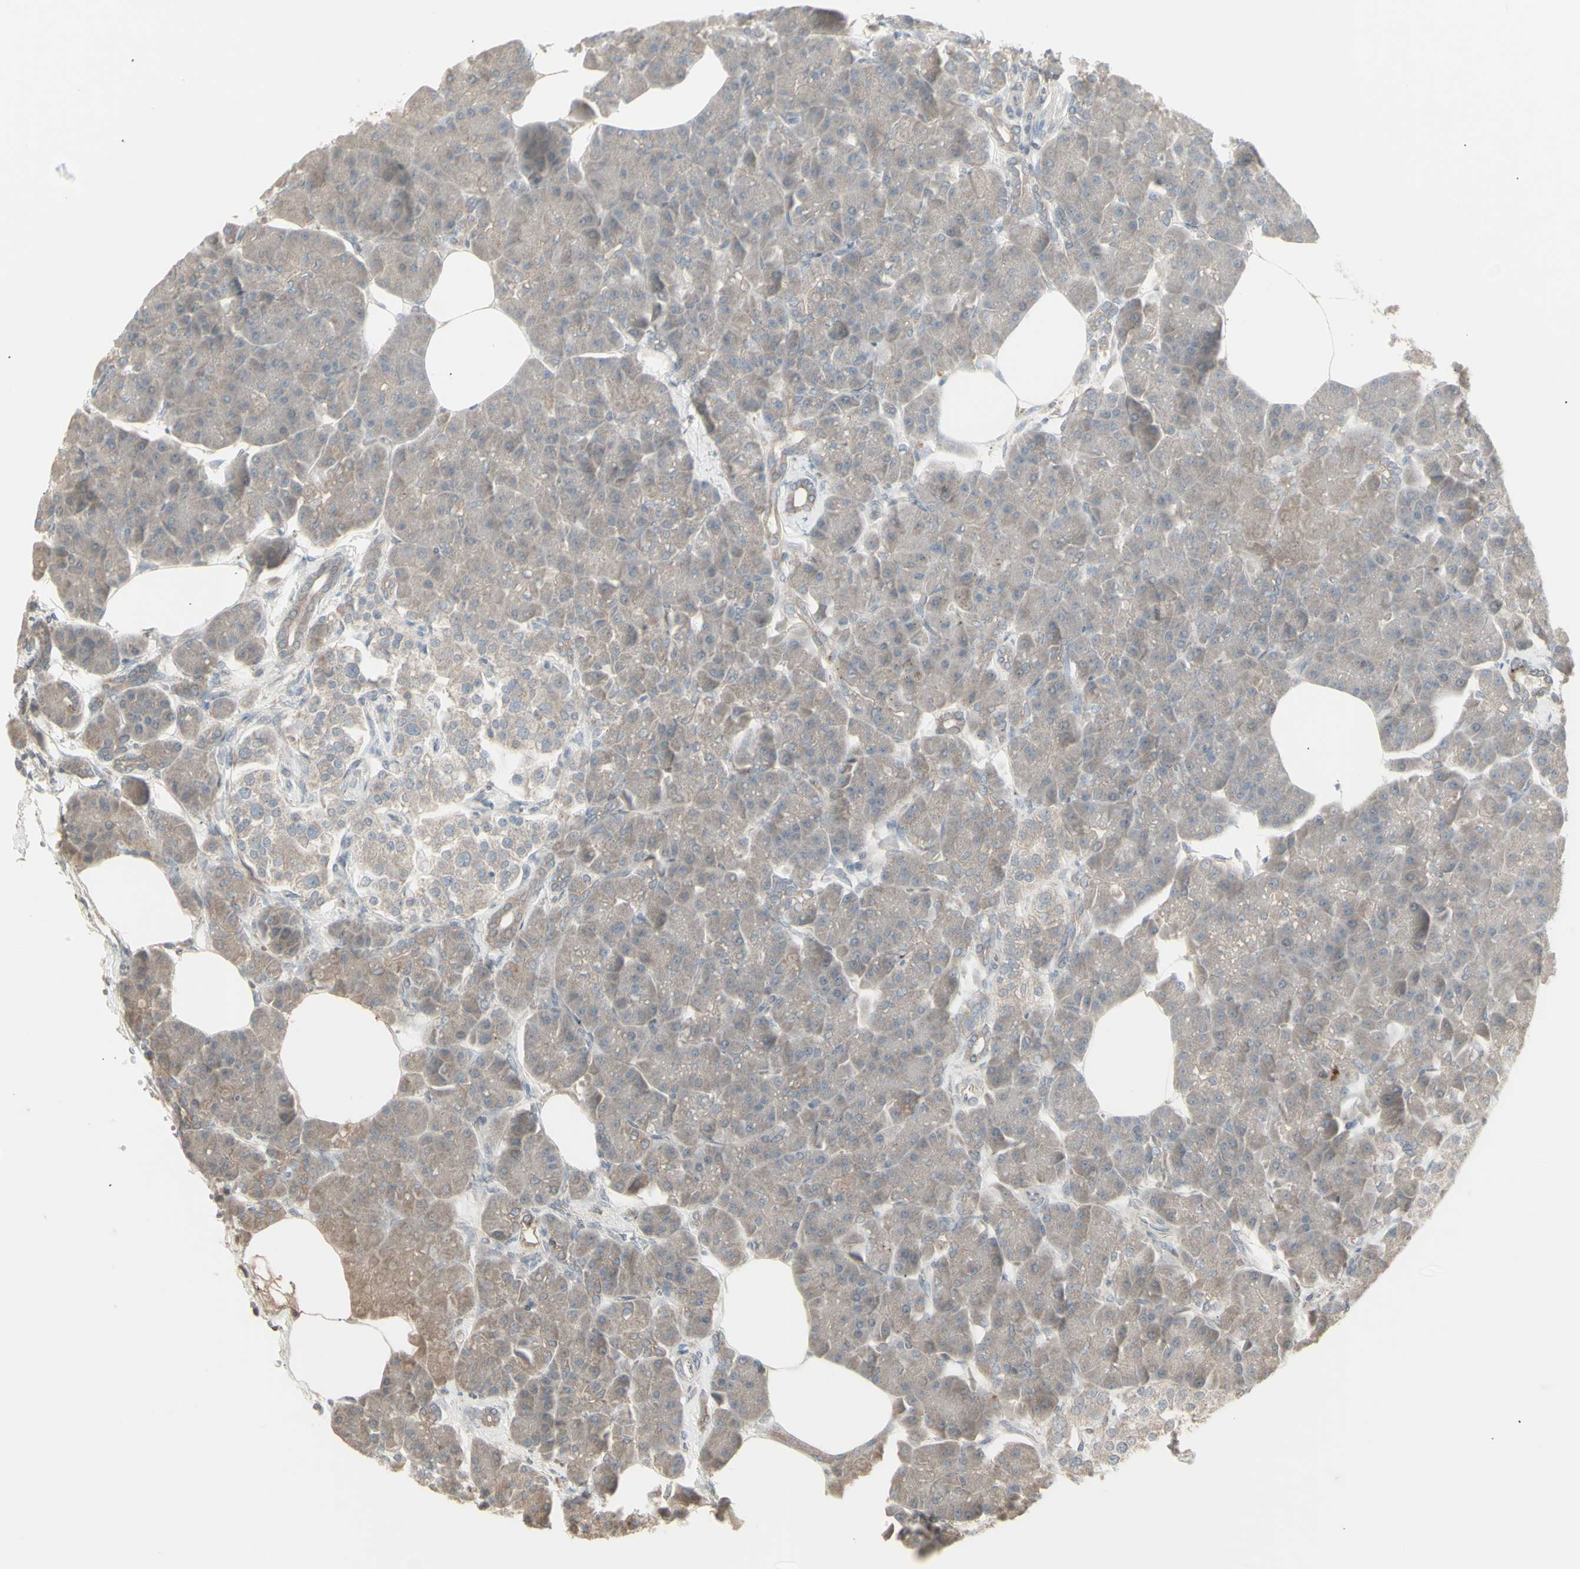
{"staining": {"intensity": "weak", "quantity": ">75%", "location": "cytoplasmic/membranous"}, "tissue": "pancreas", "cell_type": "Exocrine glandular cells", "image_type": "normal", "snomed": [{"axis": "morphology", "description": "Normal tissue, NOS"}, {"axis": "topography", "description": "Pancreas"}], "caption": "Exocrine glandular cells demonstrate low levels of weak cytoplasmic/membranous expression in about >75% of cells in unremarkable human pancreas. (Brightfield microscopy of DAB IHC at high magnification).", "gene": "CSK", "patient": {"sex": "female", "age": 70}}